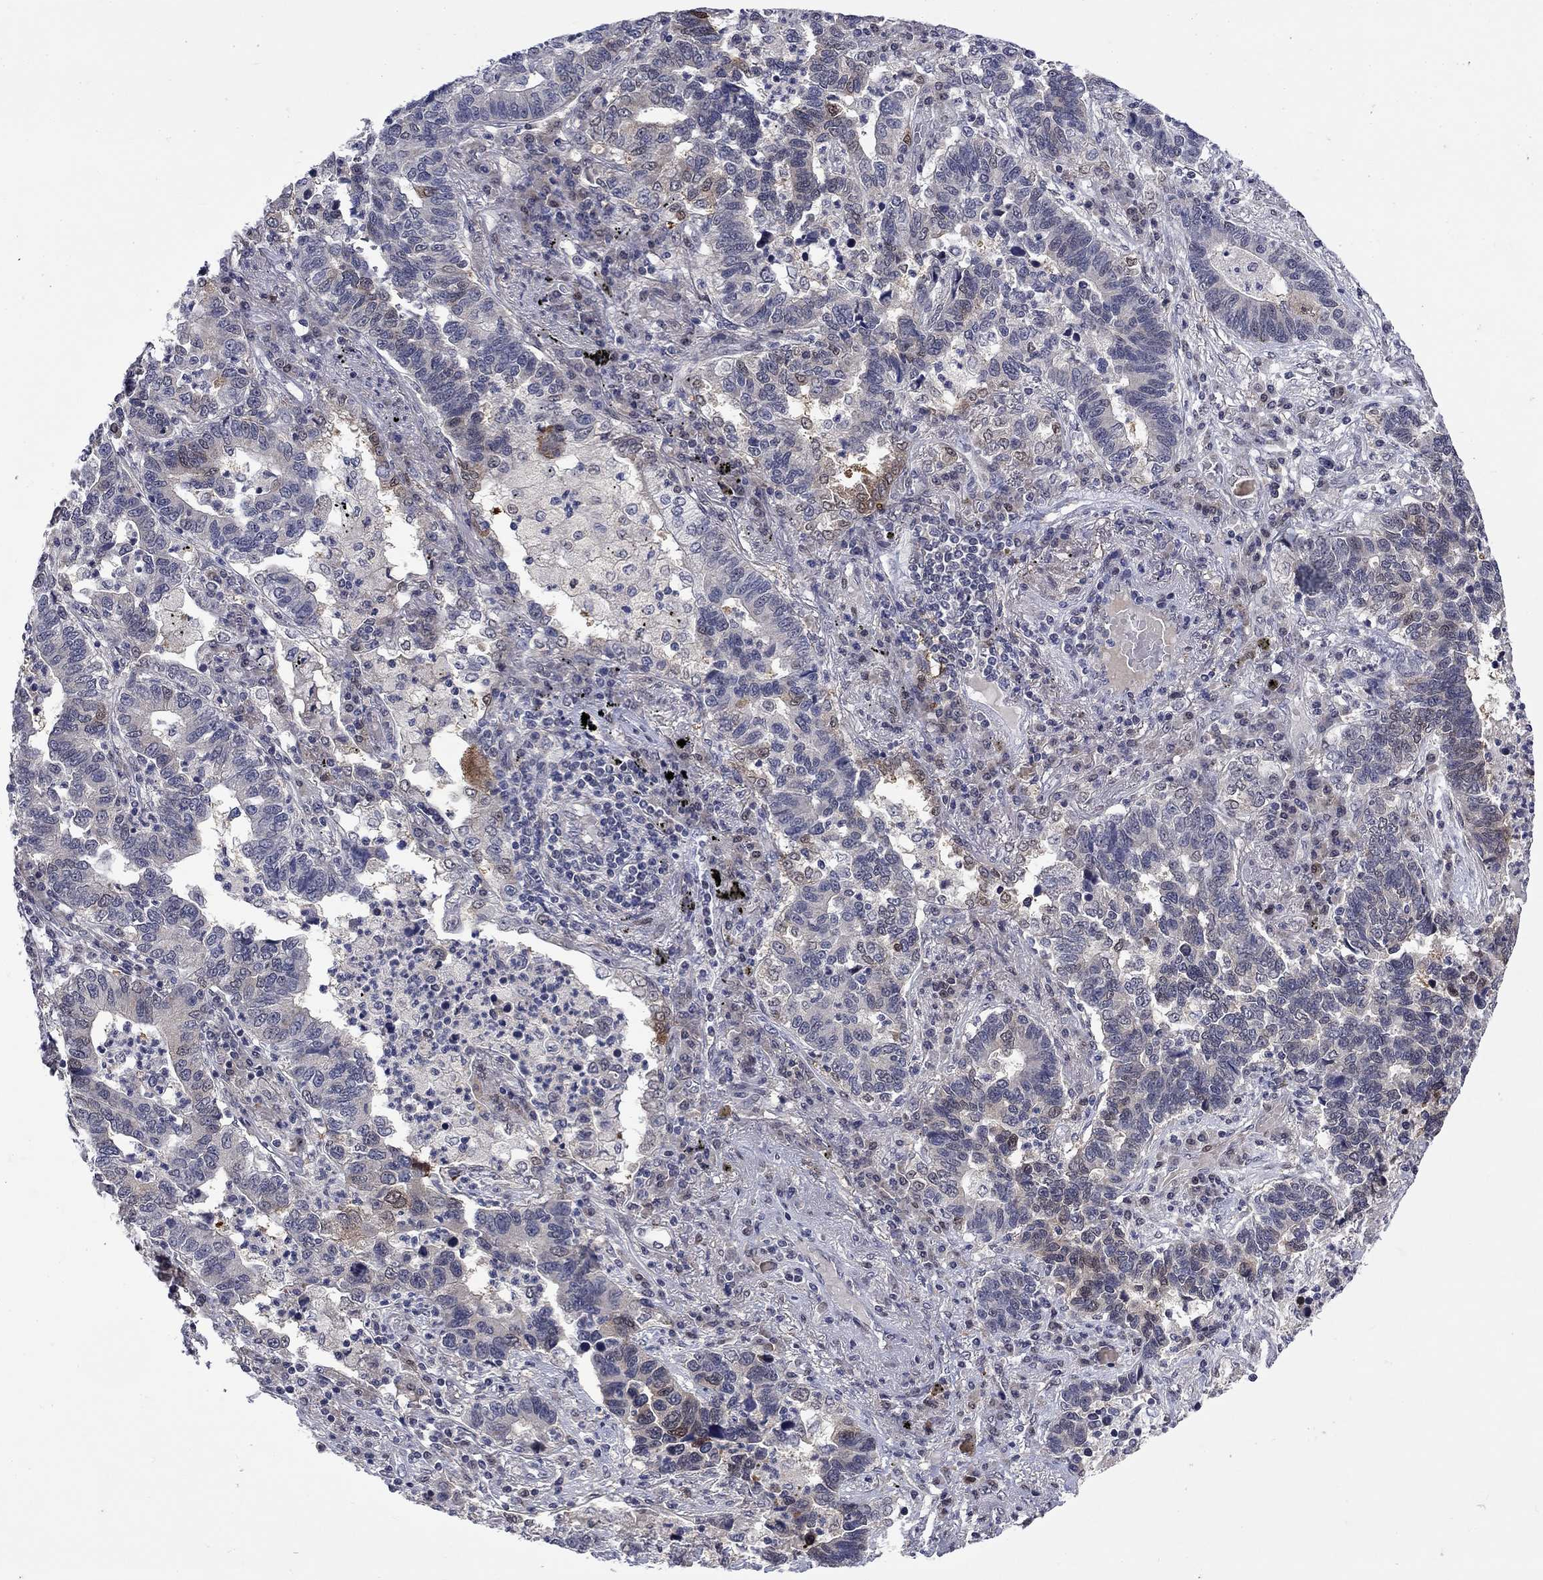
{"staining": {"intensity": "negative", "quantity": "none", "location": "none"}, "tissue": "lung cancer", "cell_type": "Tumor cells", "image_type": "cancer", "snomed": [{"axis": "morphology", "description": "Adenocarcinoma, NOS"}, {"axis": "topography", "description": "Lung"}], "caption": "An image of human adenocarcinoma (lung) is negative for staining in tumor cells. (DAB (3,3'-diaminobenzidine) immunohistochemistry with hematoxylin counter stain).", "gene": "CBR1", "patient": {"sex": "female", "age": 57}}